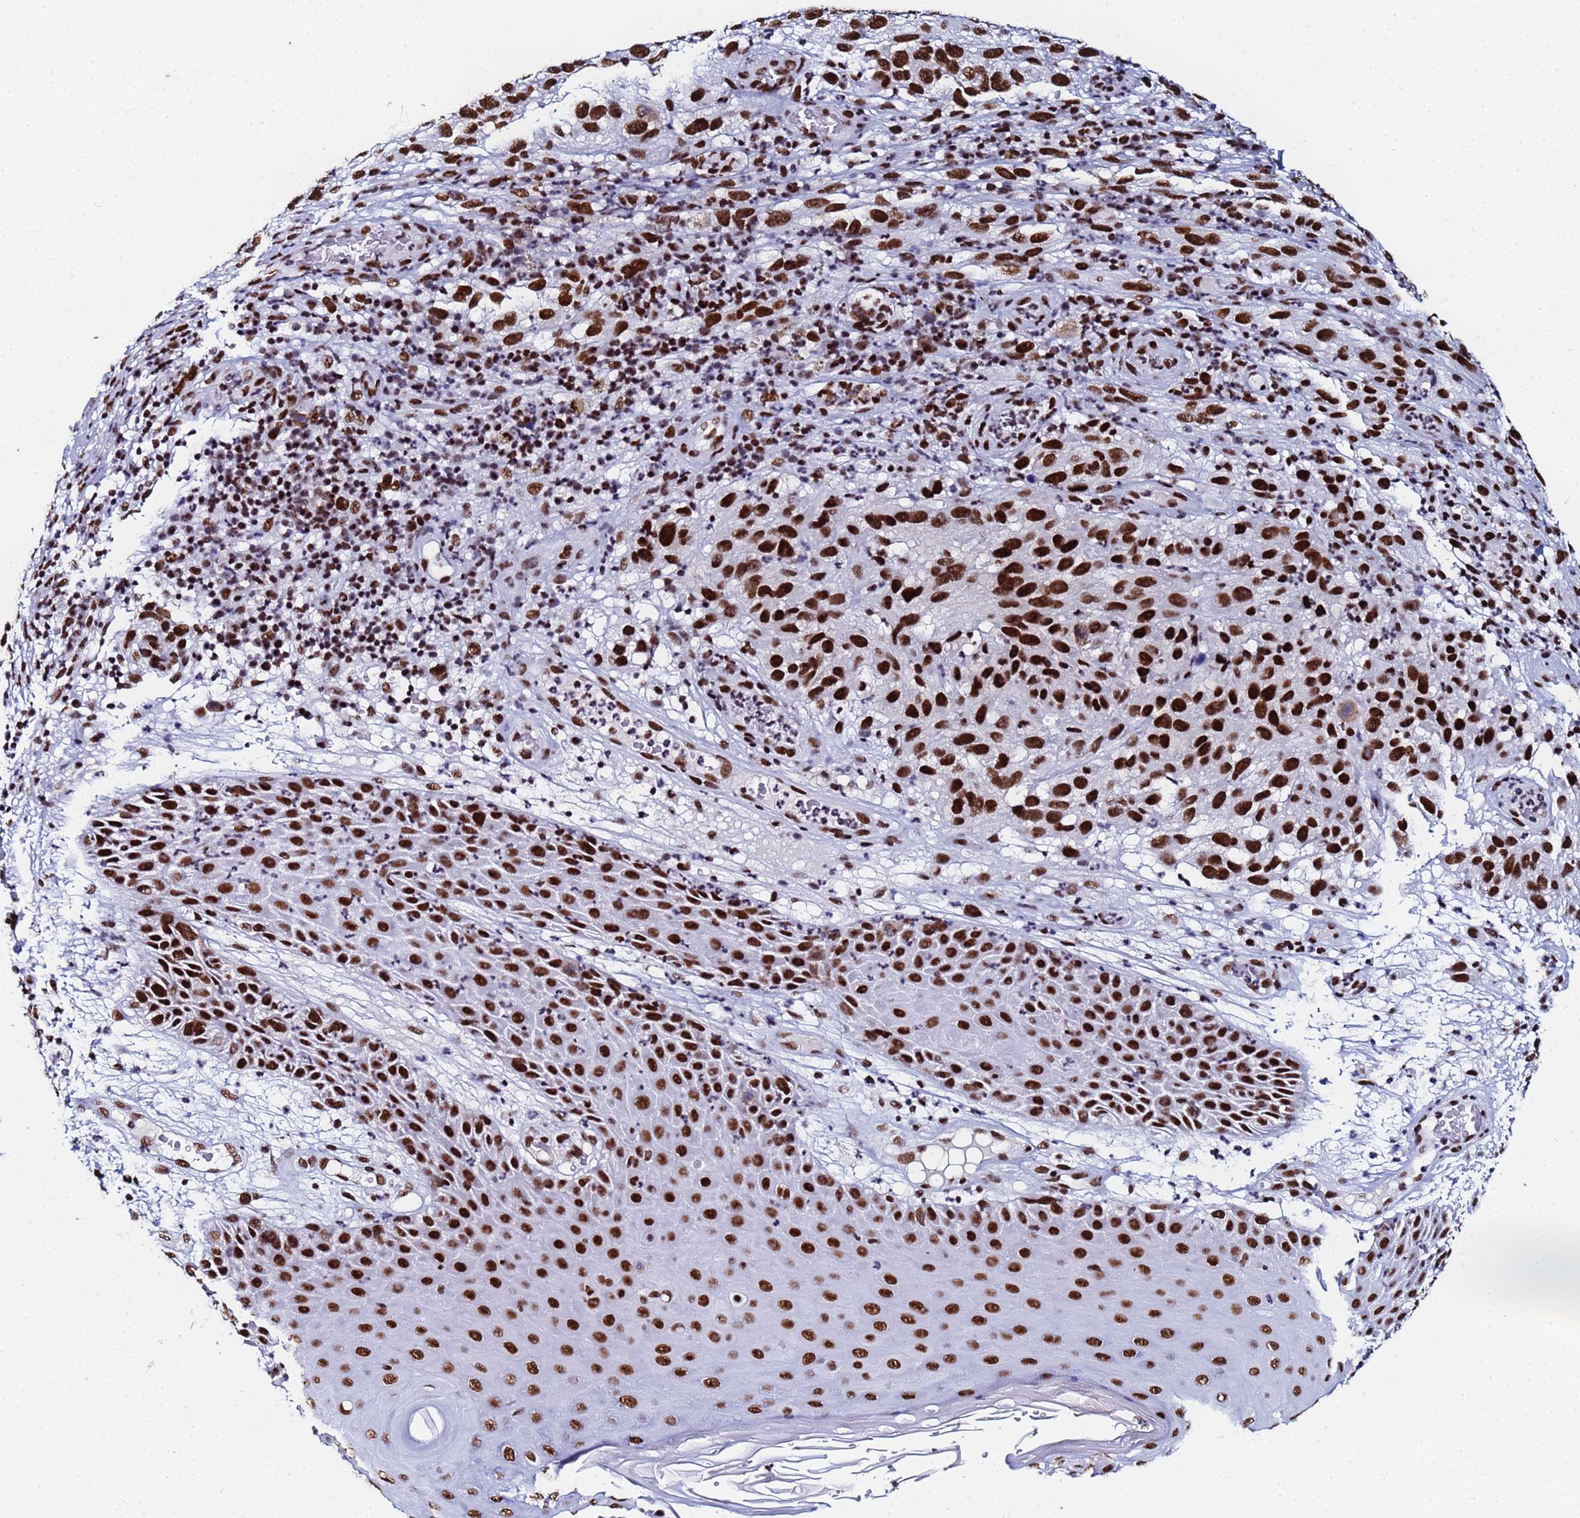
{"staining": {"intensity": "strong", "quantity": ">75%", "location": "nuclear"}, "tissue": "melanoma", "cell_type": "Tumor cells", "image_type": "cancer", "snomed": [{"axis": "morphology", "description": "Malignant melanoma, NOS"}, {"axis": "topography", "description": "Skin"}], "caption": "Strong nuclear staining is appreciated in about >75% of tumor cells in malignant melanoma. (DAB (3,3'-diaminobenzidine) IHC, brown staining for protein, blue staining for nuclei).", "gene": "SNRPA1", "patient": {"sex": "female", "age": 96}}